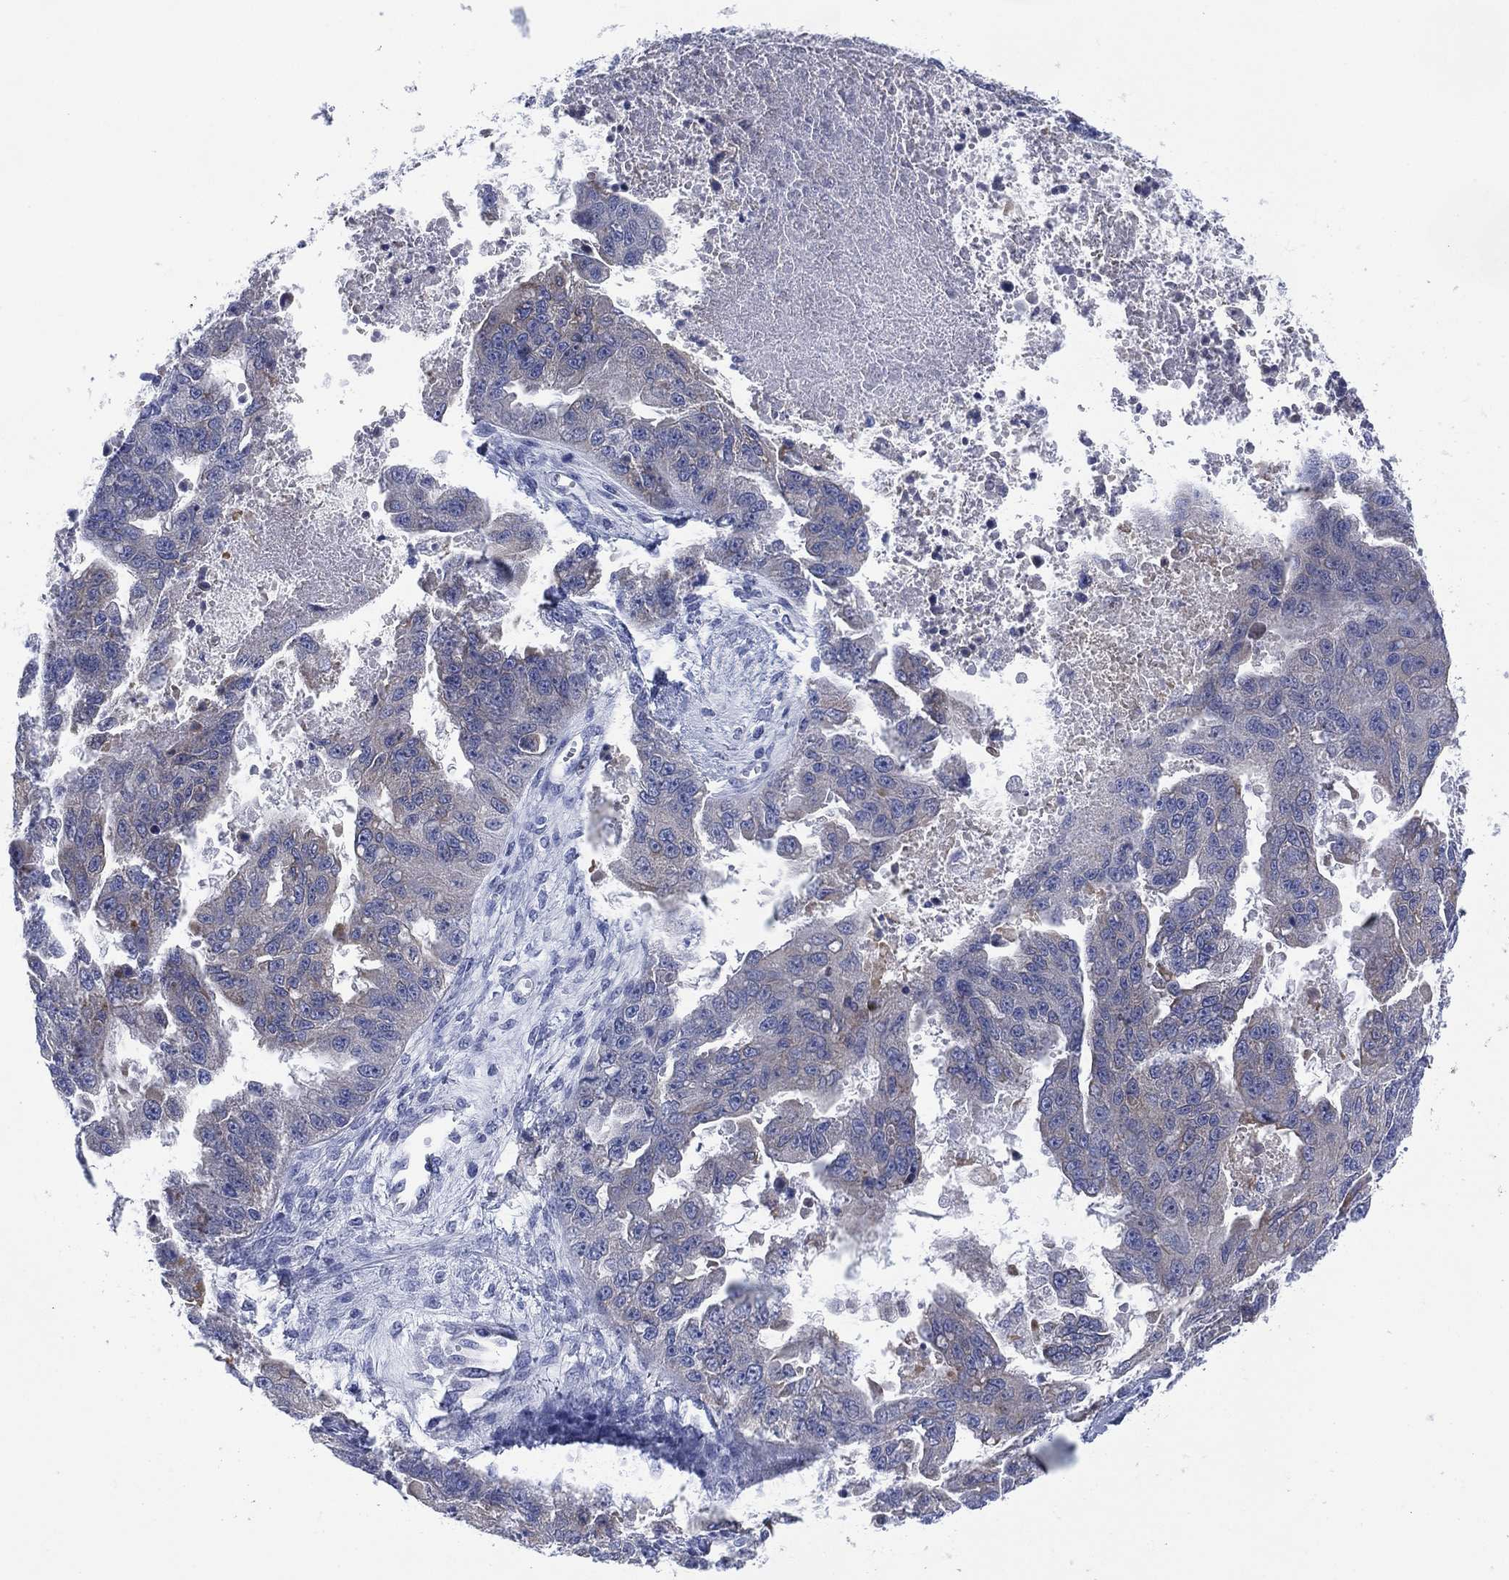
{"staining": {"intensity": "negative", "quantity": "none", "location": "none"}, "tissue": "ovarian cancer", "cell_type": "Tumor cells", "image_type": "cancer", "snomed": [{"axis": "morphology", "description": "Cystadenocarcinoma, serous, NOS"}, {"axis": "topography", "description": "Ovary"}], "caption": "This is a photomicrograph of immunohistochemistry staining of serous cystadenocarcinoma (ovarian), which shows no staining in tumor cells.", "gene": "CHRNA3", "patient": {"sex": "female", "age": 58}}